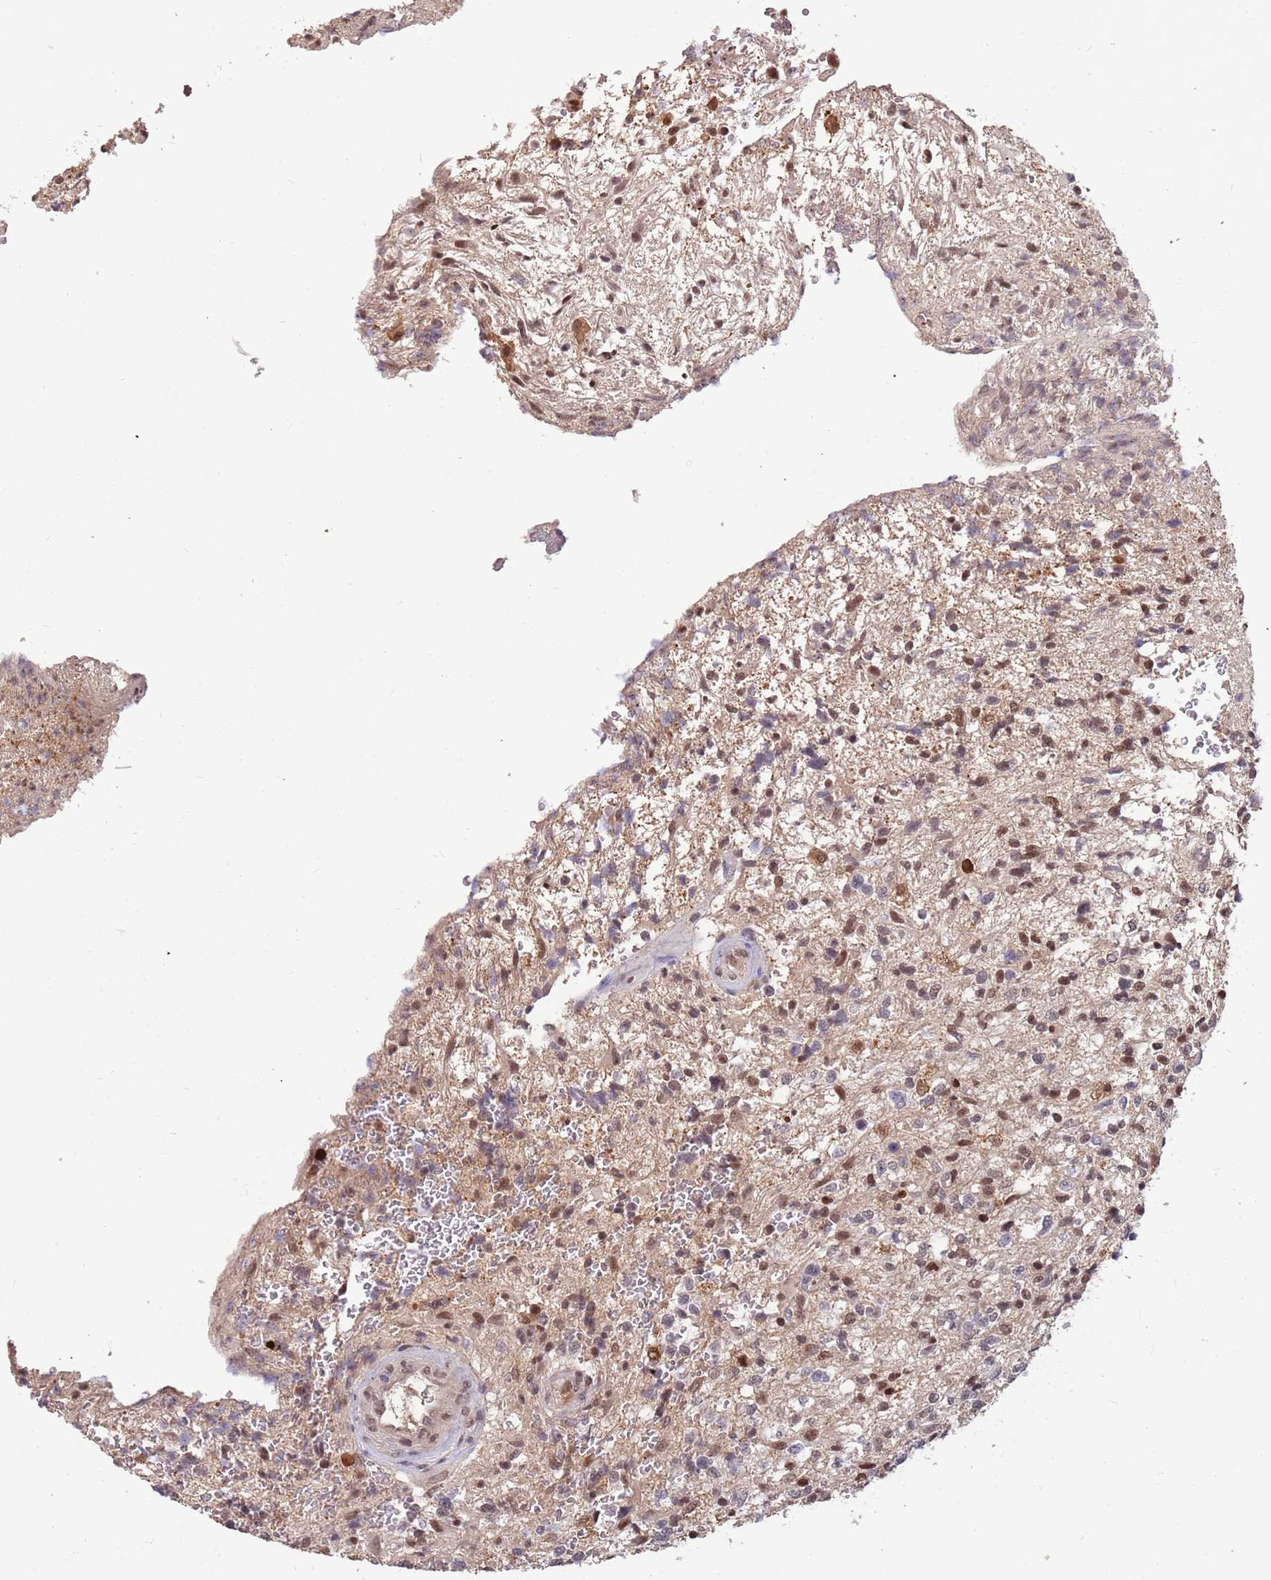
{"staining": {"intensity": "moderate", "quantity": "25%-75%", "location": "nuclear"}, "tissue": "glioma", "cell_type": "Tumor cells", "image_type": "cancer", "snomed": [{"axis": "morphology", "description": "Glioma, malignant, High grade"}, {"axis": "topography", "description": "Brain"}], "caption": "A micrograph of human malignant glioma (high-grade) stained for a protein displays moderate nuclear brown staining in tumor cells. The protein of interest is stained brown, and the nuclei are stained in blue (DAB IHC with brightfield microscopy, high magnification).", "gene": "GBP2", "patient": {"sex": "male", "age": 56}}